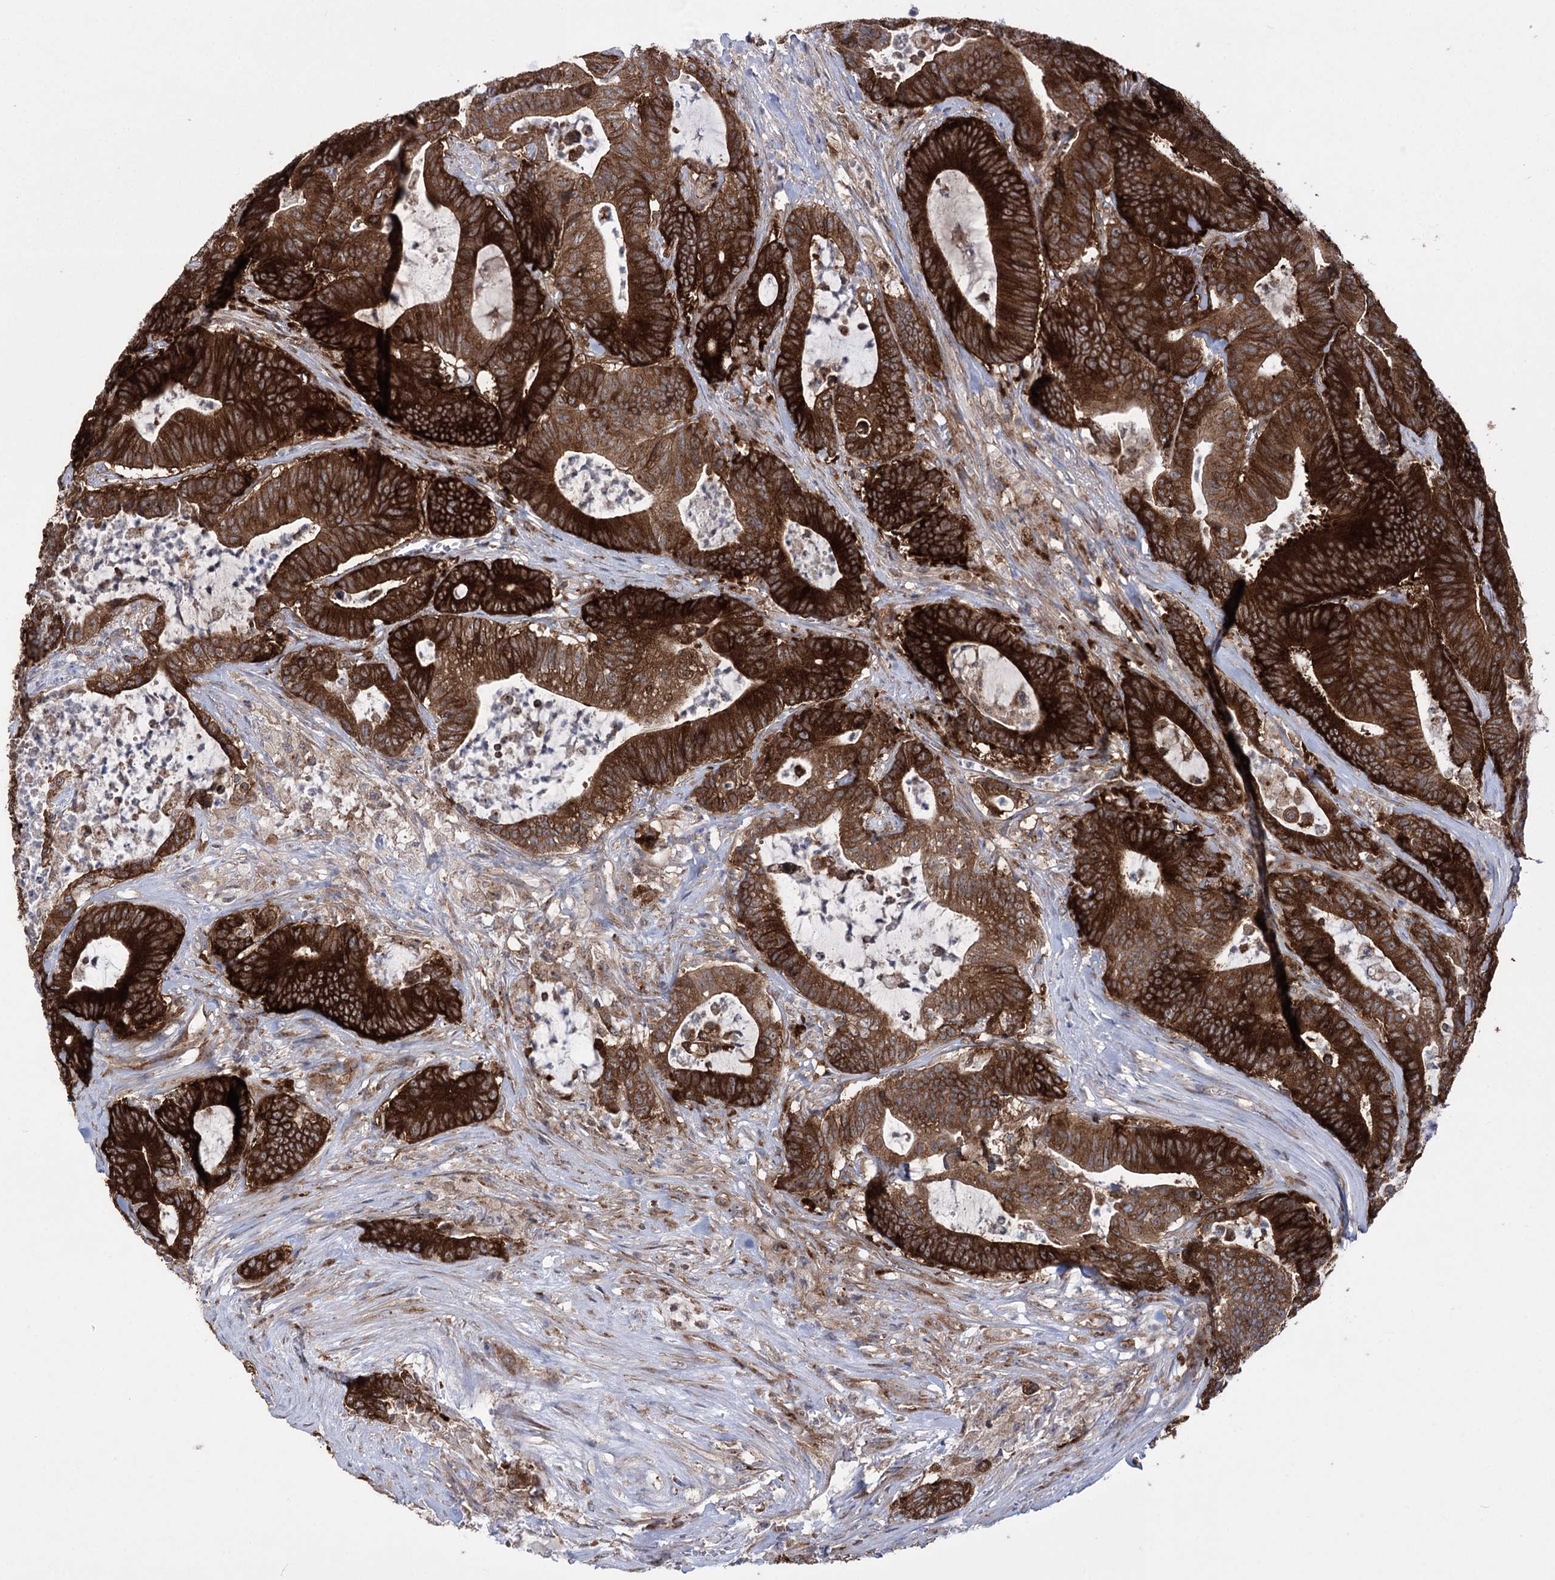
{"staining": {"intensity": "strong", "quantity": ">75%", "location": "cytoplasmic/membranous"}, "tissue": "colorectal cancer", "cell_type": "Tumor cells", "image_type": "cancer", "snomed": [{"axis": "morphology", "description": "Adenocarcinoma, NOS"}, {"axis": "topography", "description": "Colon"}], "caption": "This histopathology image demonstrates immunohistochemistry (IHC) staining of human colorectal cancer (adenocarcinoma), with high strong cytoplasmic/membranous positivity in approximately >75% of tumor cells.", "gene": "ZNF622", "patient": {"sex": "female", "age": 84}}